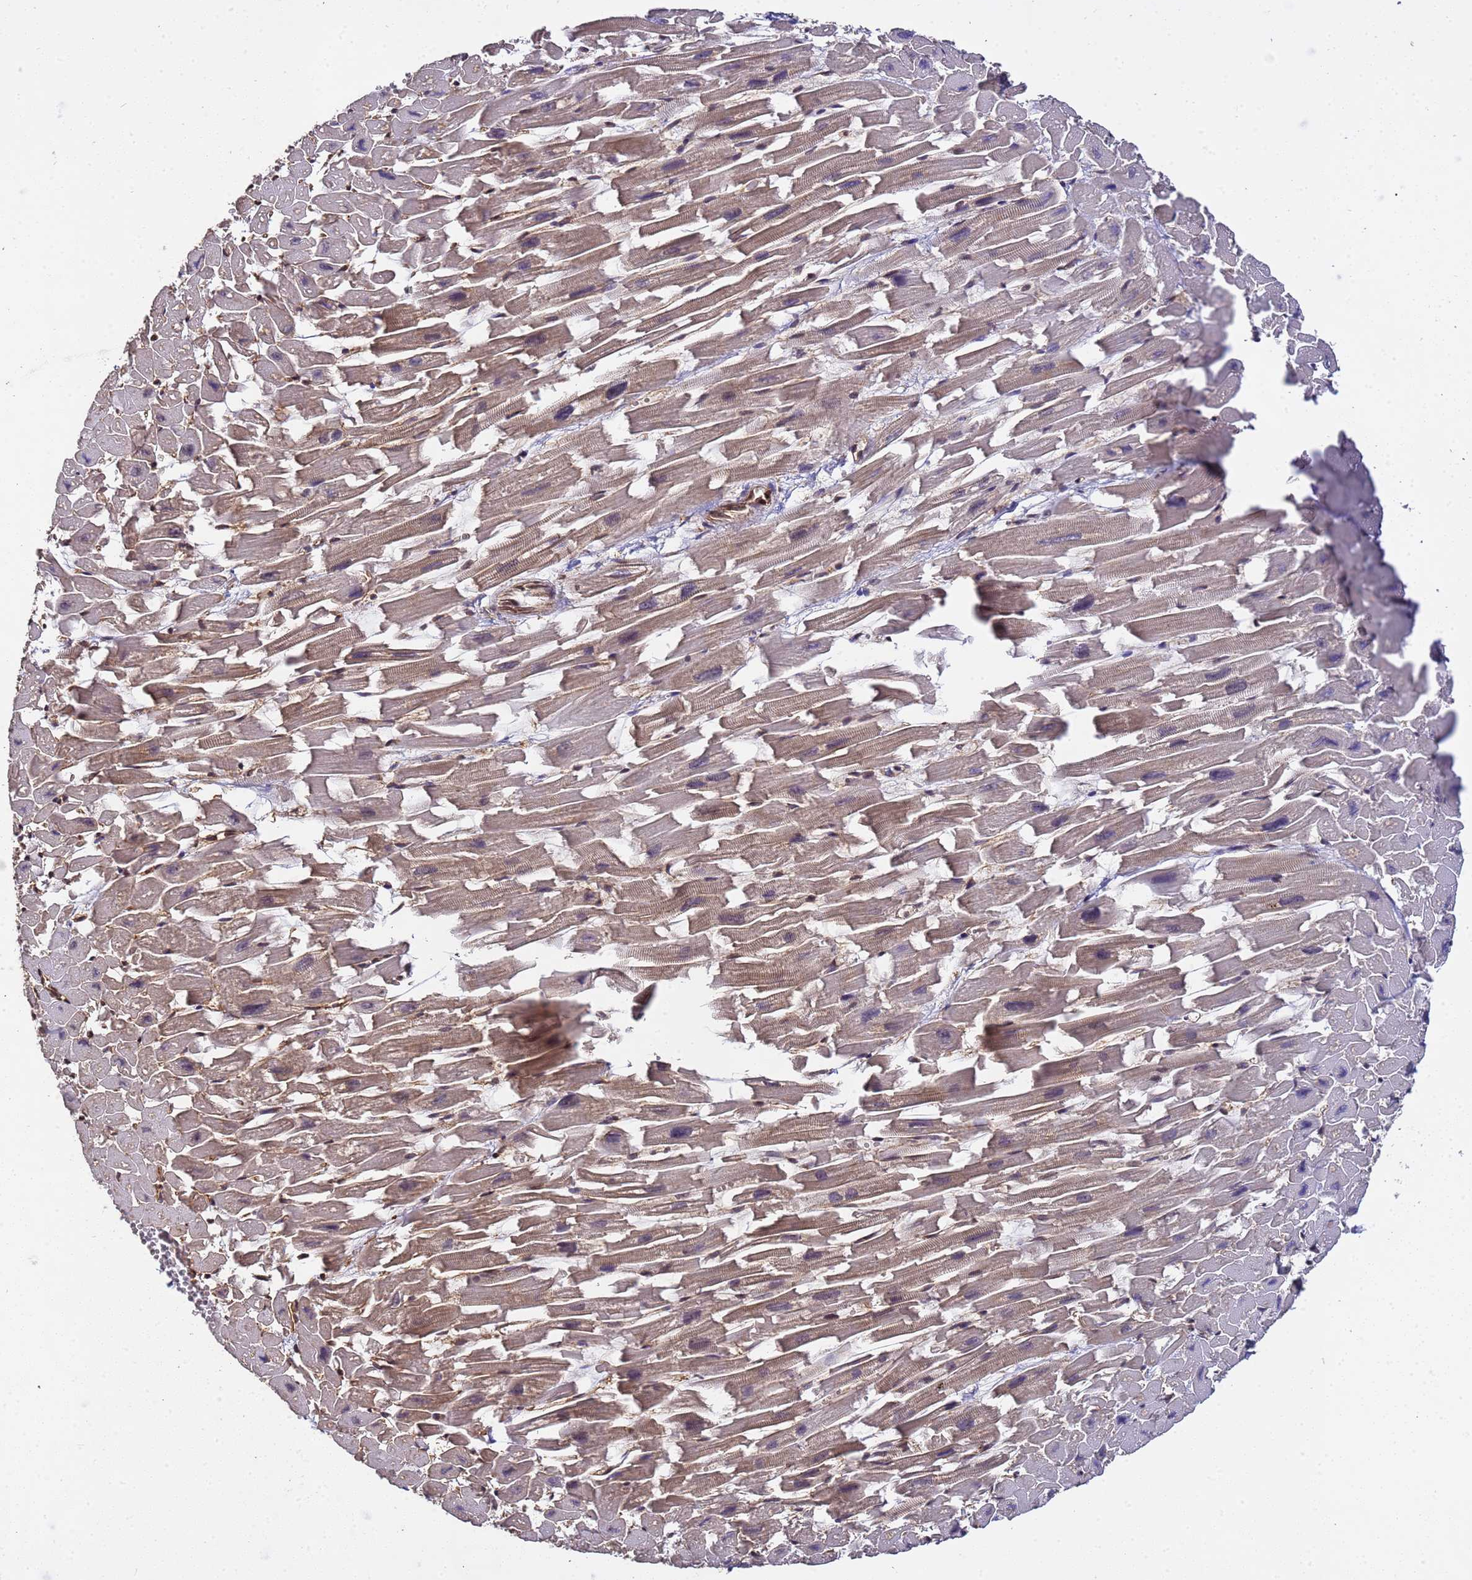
{"staining": {"intensity": "strong", "quantity": ">75%", "location": "cytoplasmic/membranous,nuclear"}, "tissue": "heart muscle", "cell_type": "Cardiomyocytes", "image_type": "normal", "snomed": [{"axis": "morphology", "description": "Normal tissue, NOS"}, {"axis": "topography", "description": "Heart"}], "caption": "Immunohistochemical staining of unremarkable heart muscle displays high levels of strong cytoplasmic/membranous,nuclear positivity in approximately >75% of cardiomyocytes. Nuclei are stained in blue.", "gene": "SYF2", "patient": {"sex": "female", "age": 64}}